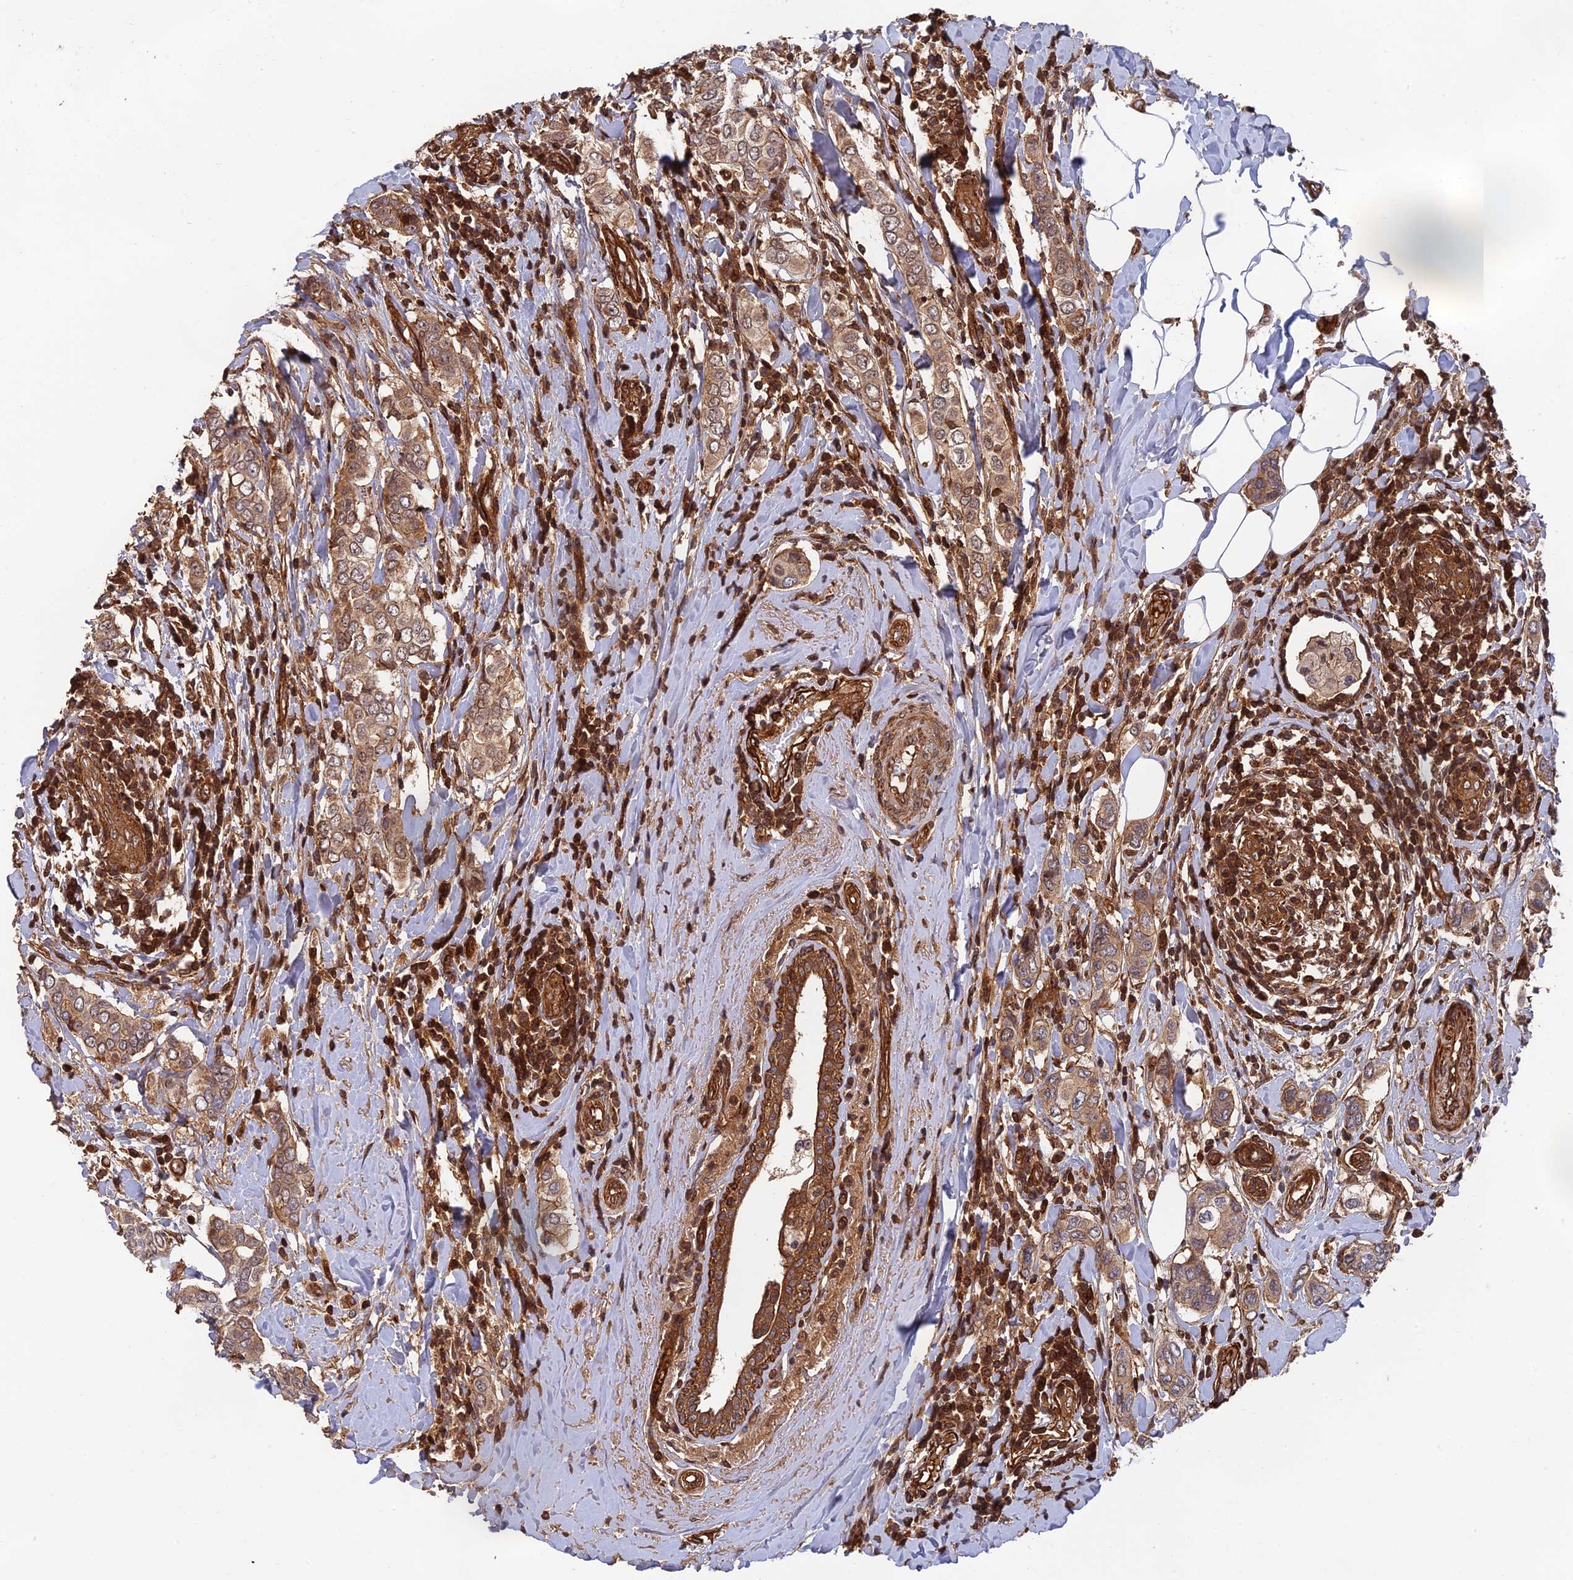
{"staining": {"intensity": "moderate", "quantity": ">75%", "location": "cytoplasmic/membranous"}, "tissue": "breast cancer", "cell_type": "Tumor cells", "image_type": "cancer", "snomed": [{"axis": "morphology", "description": "Lobular carcinoma"}, {"axis": "topography", "description": "Breast"}], "caption": "This image reveals immunohistochemistry staining of human breast cancer, with medium moderate cytoplasmic/membranous positivity in approximately >75% of tumor cells.", "gene": "OSBPL1A", "patient": {"sex": "female", "age": 51}}